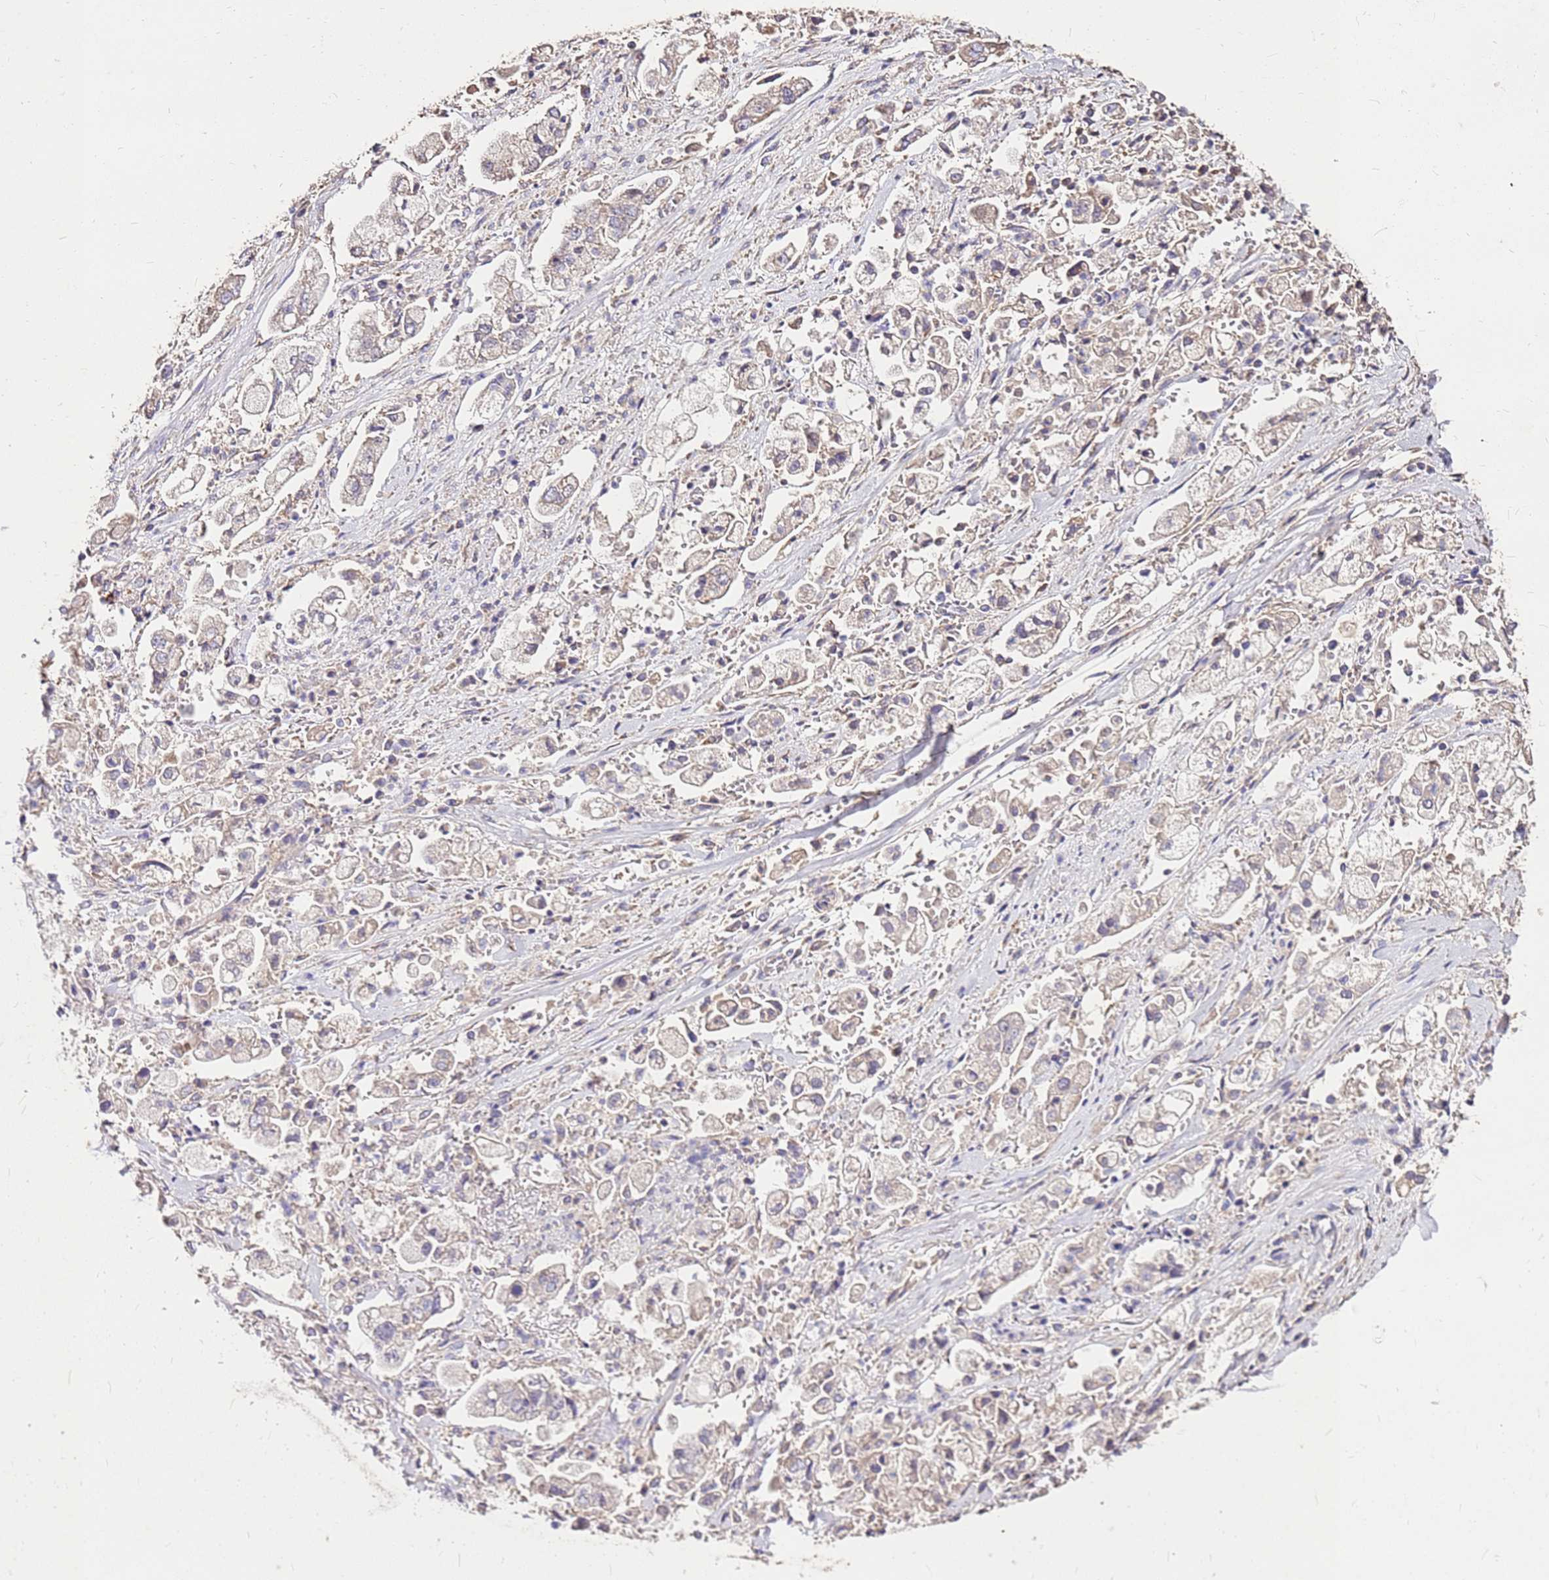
{"staining": {"intensity": "negative", "quantity": "none", "location": "none"}, "tissue": "stomach cancer", "cell_type": "Tumor cells", "image_type": "cancer", "snomed": [{"axis": "morphology", "description": "Adenocarcinoma, NOS"}, {"axis": "topography", "description": "Stomach"}], "caption": "Protein analysis of stomach adenocarcinoma reveals no significant expression in tumor cells.", "gene": "EXD3", "patient": {"sex": "male", "age": 62}}